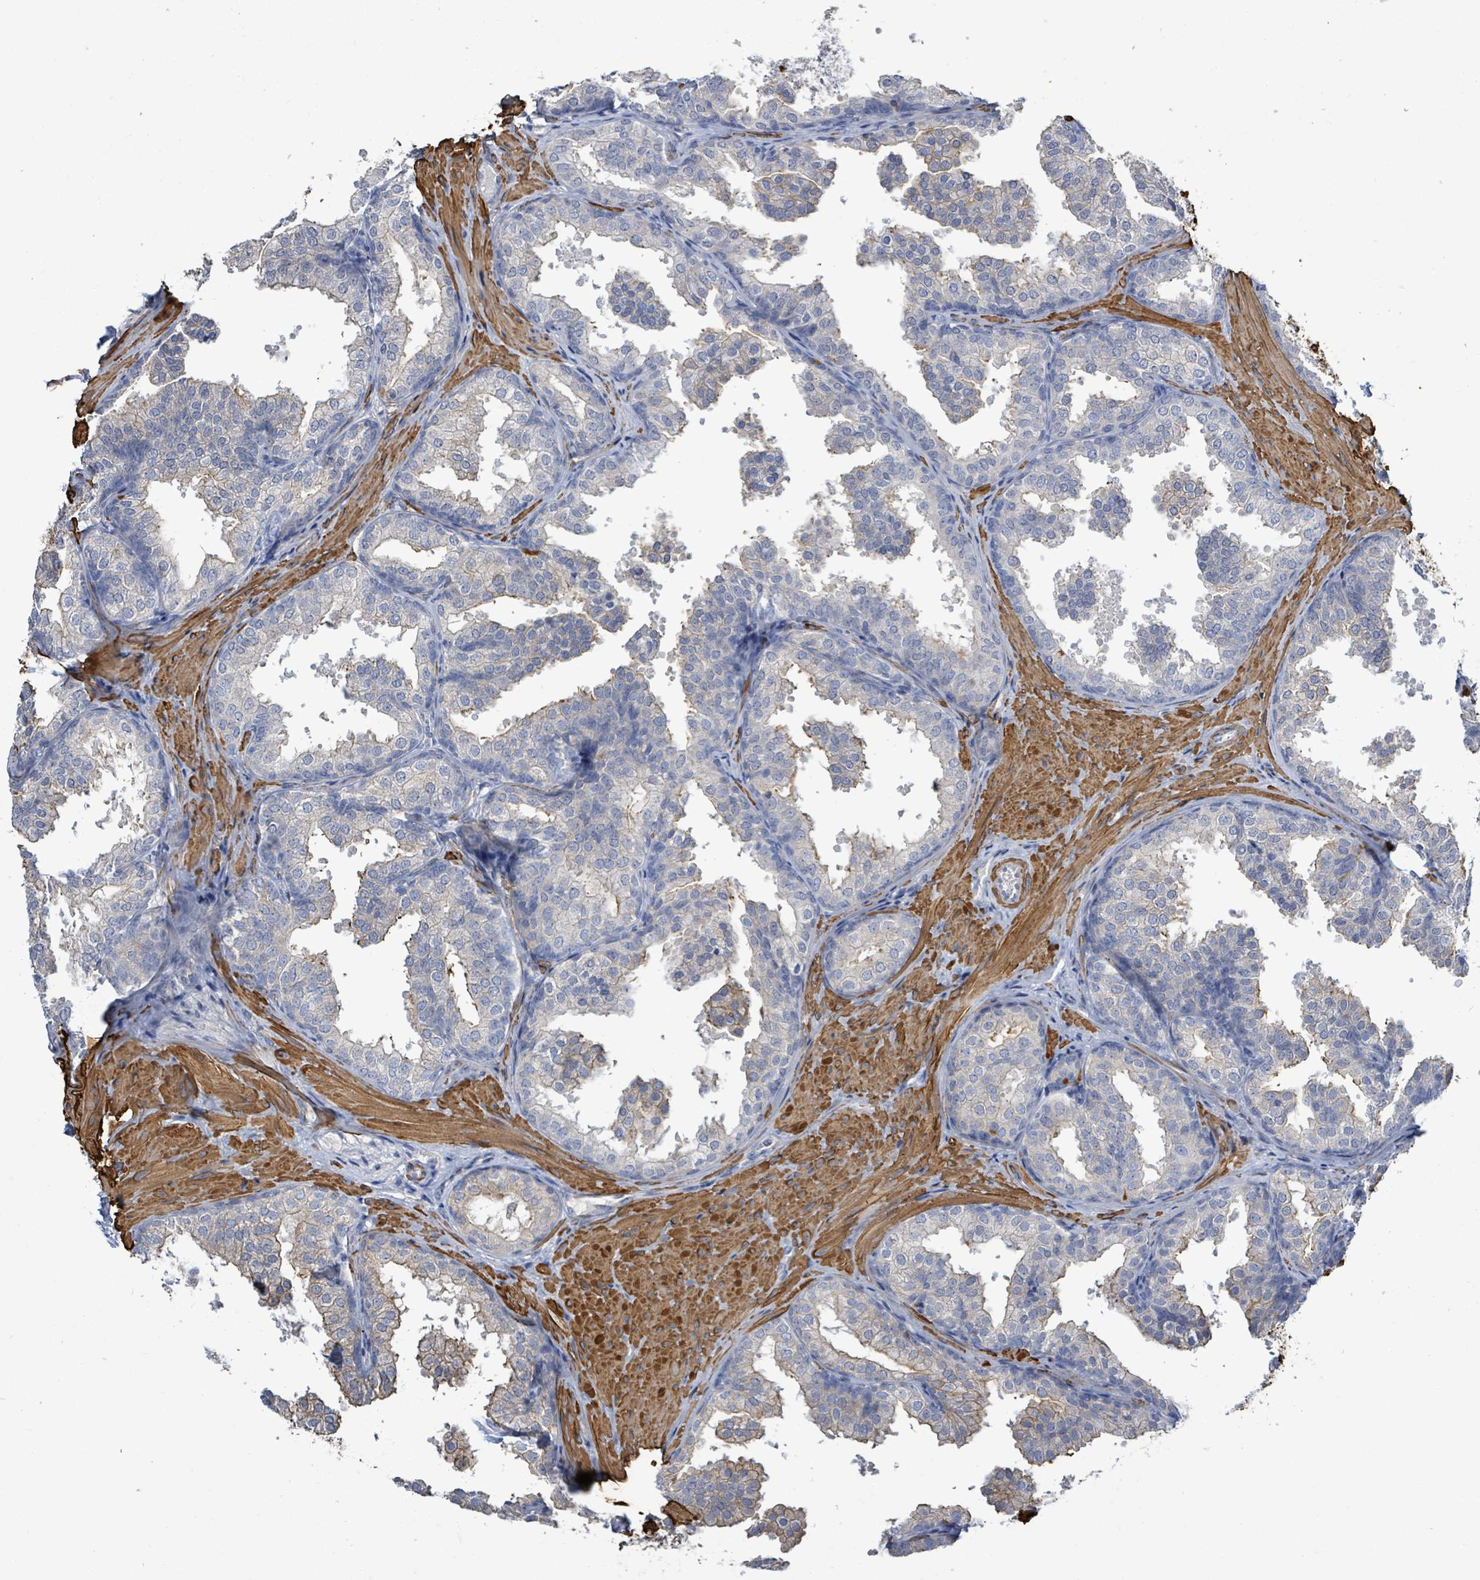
{"staining": {"intensity": "moderate", "quantity": "<25%", "location": "cytoplasmic/membranous"}, "tissue": "prostate", "cell_type": "Glandular cells", "image_type": "normal", "snomed": [{"axis": "morphology", "description": "Normal tissue, NOS"}, {"axis": "topography", "description": "Prostate"}], "caption": "Brown immunohistochemical staining in normal prostate exhibits moderate cytoplasmic/membranous staining in about <25% of glandular cells.", "gene": "DMRTC1B", "patient": {"sex": "male", "age": 37}}